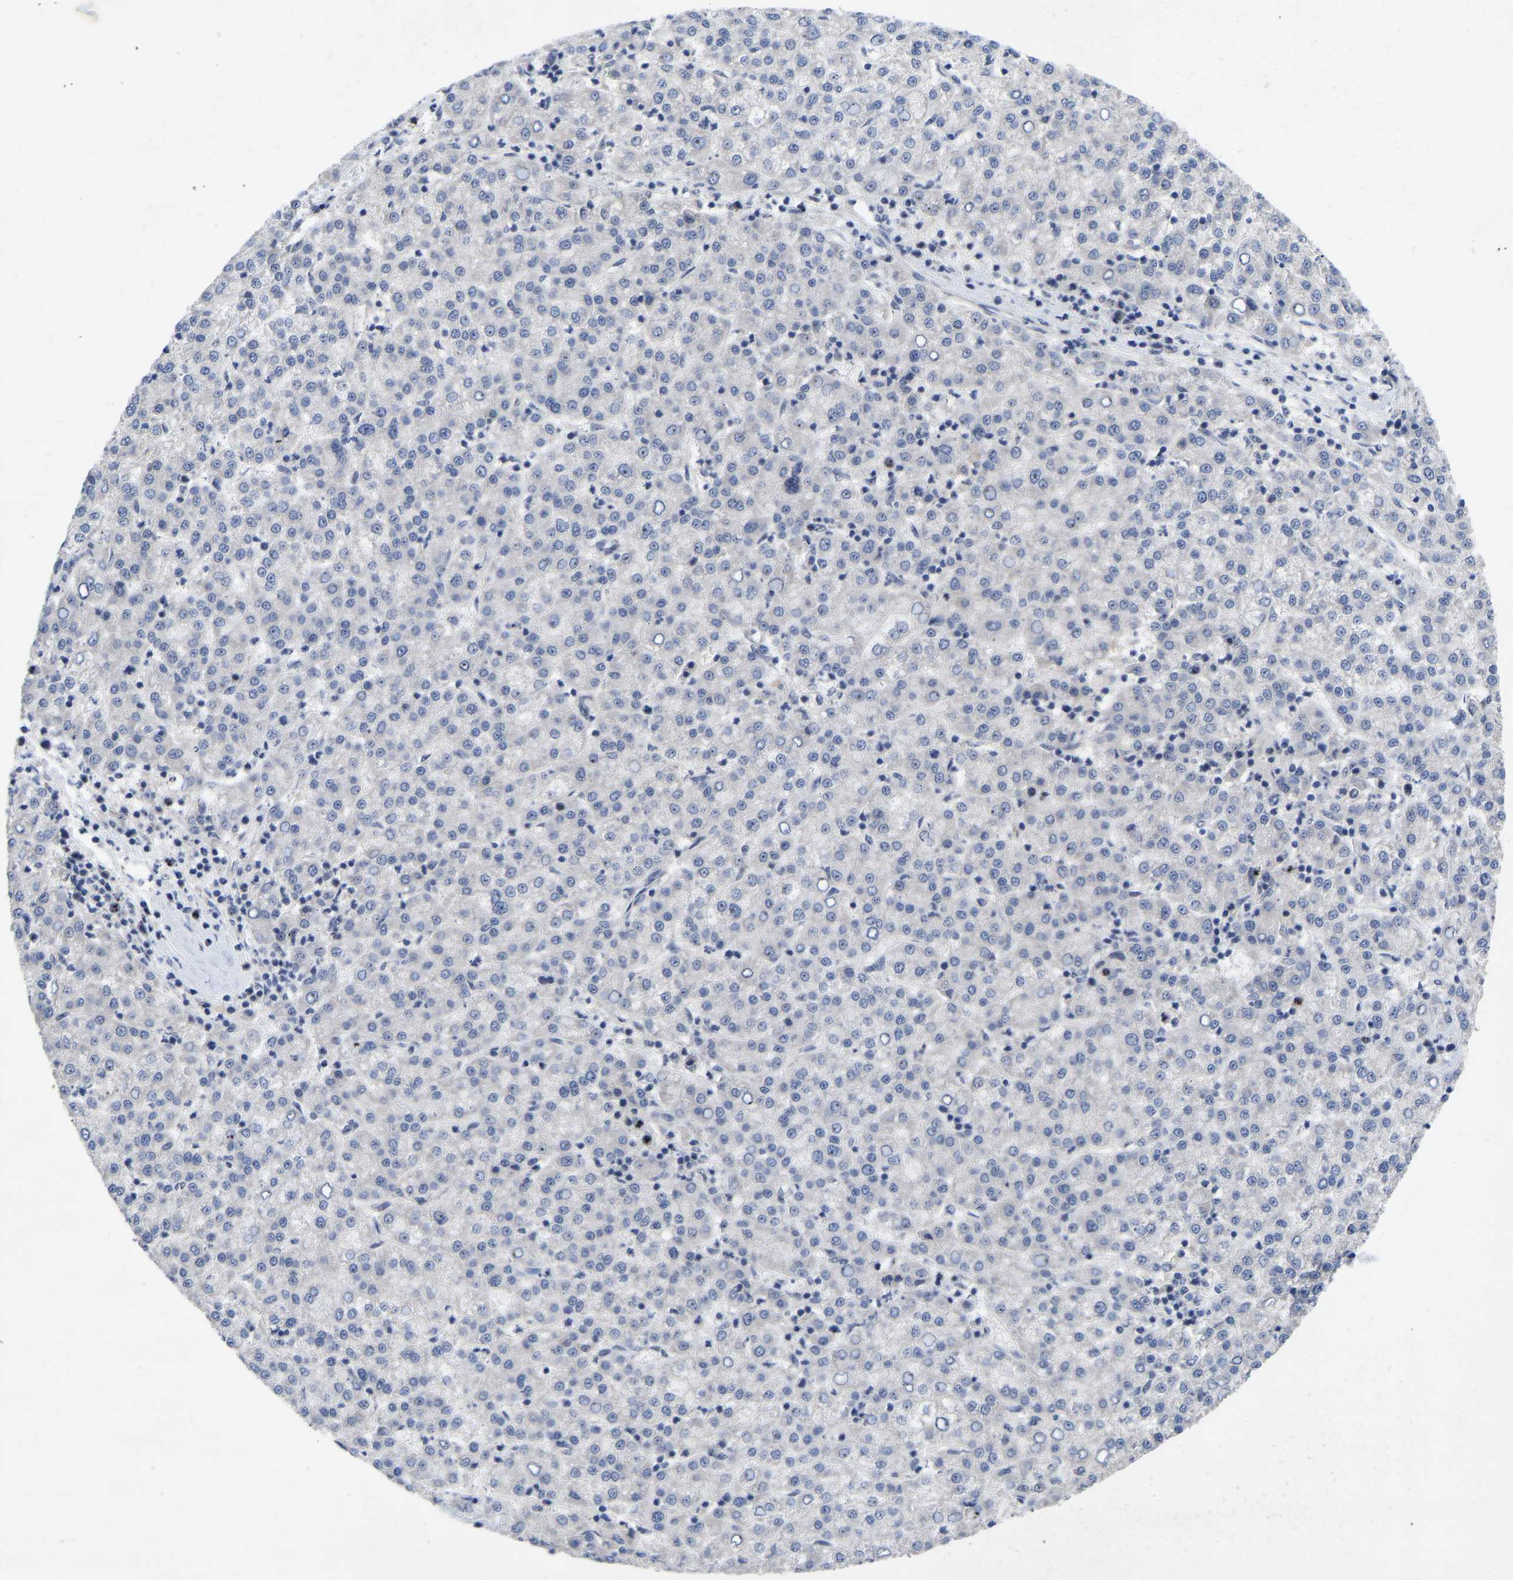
{"staining": {"intensity": "negative", "quantity": "none", "location": "none"}, "tissue": "liver cancer", "cell_type": "Tumor cells", "image_type": "cancer", "snomed": [{"axis": "morphology", "description": "Carcinoma, Hepatocellular, NOS"}, {"axis": "topography", "description": "Liver"}], "caption": "DAB immunohistochemical staining of human liver hepatocellular carcinoma demonstrates no significant positivity in tumor cells.", "gene": "NLE1", "patient": {"sex": "female", "age": 58}}